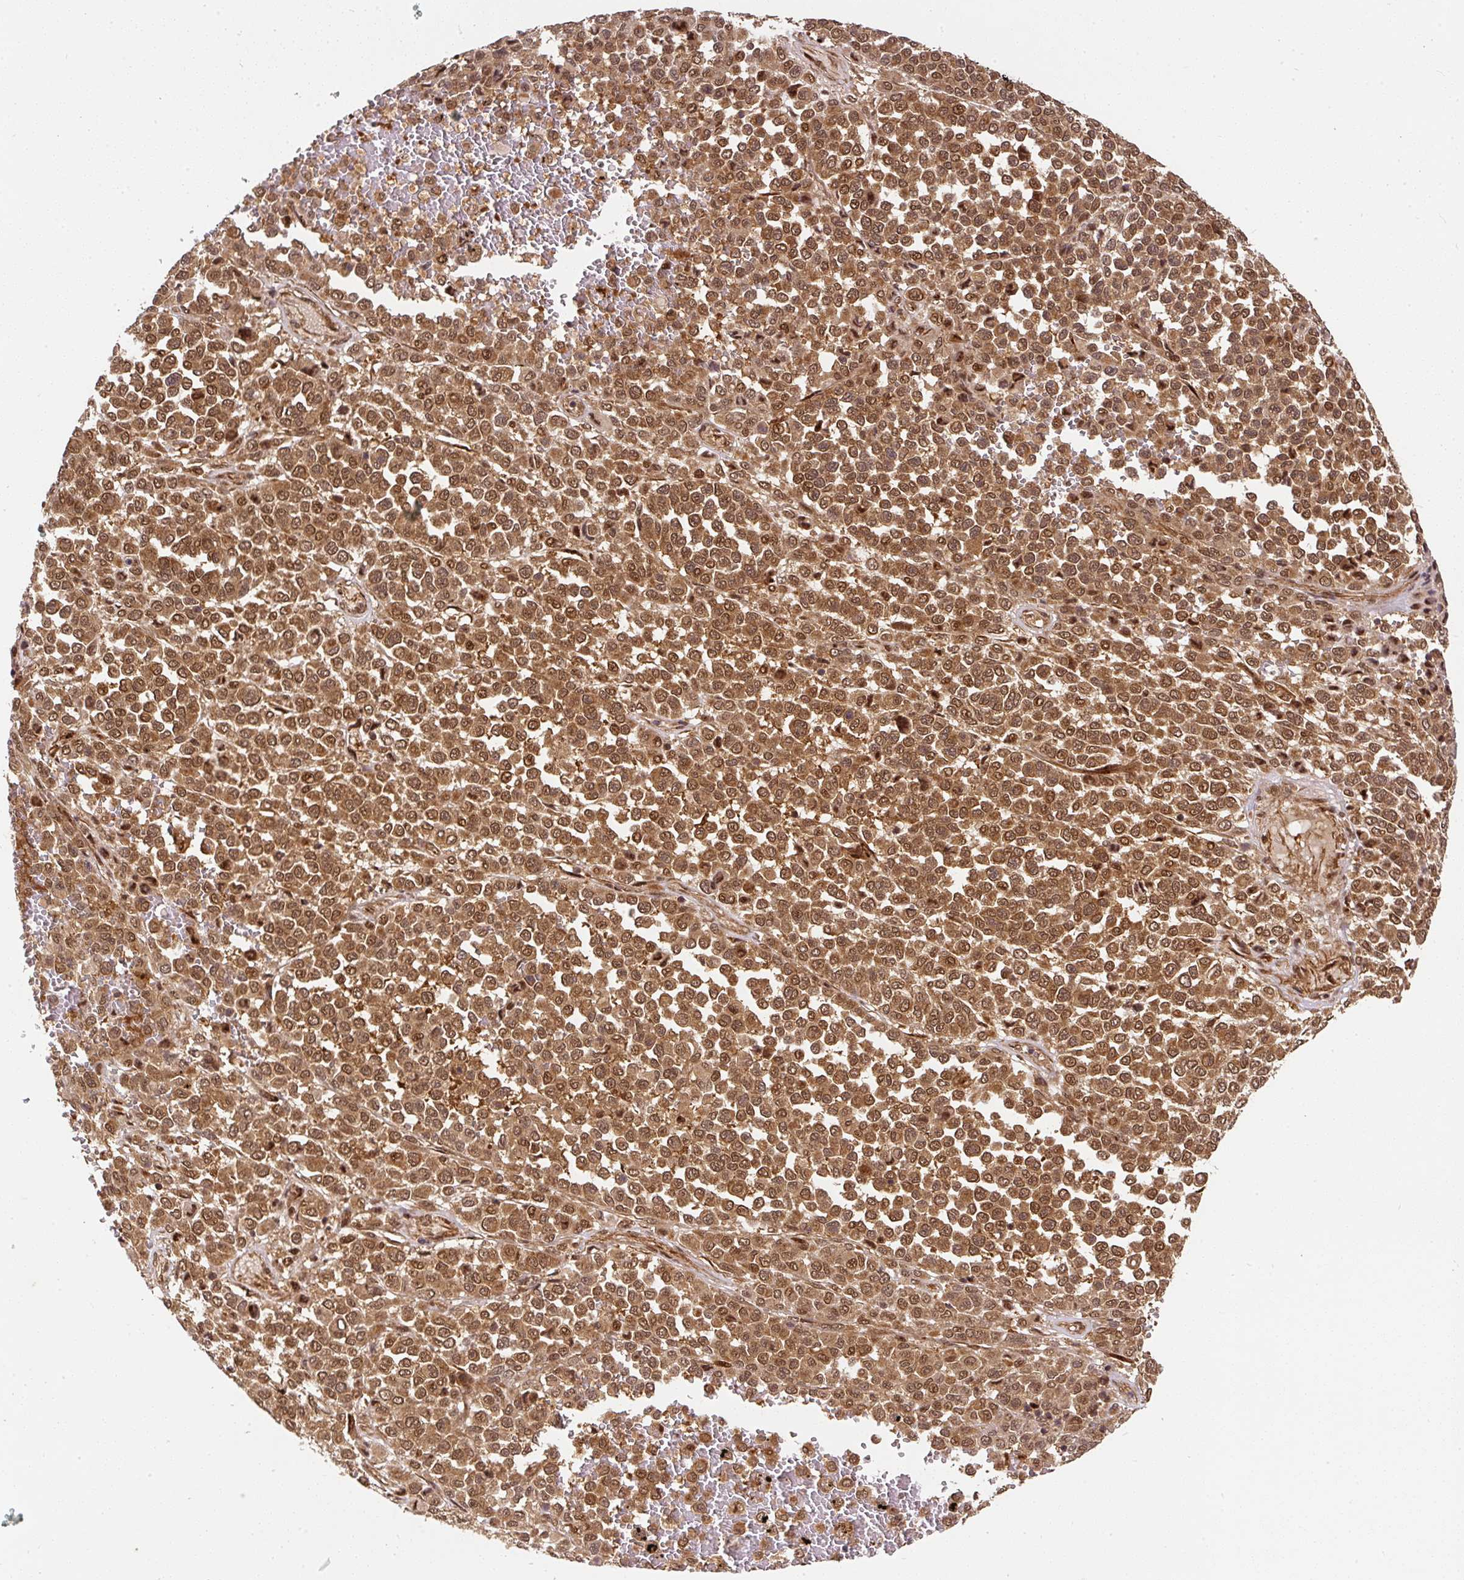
{"staining": {"intensity": "moderate", "quantity": ">75%", "location": "cytoplasmic/membranous,nuclear"}, "tissue": "melanoma", "cell_type": "Tumor cells", "image_type": "cancer", "snomed": [{"axis": "morphology", "description": "Malignant melanoma, Metastatic site"}, {"axis": "topography", "description": "Pancreas"}], "caption": "An immunohistochemistry image of tumor tissue is shown. Protein staining in brown highlights moderate cytoplasmic/membranous and nuclear positivity in melanoma within tumor cells.", "gene": "PSMD1", "patient": {"sex": "female", "age": 30}}